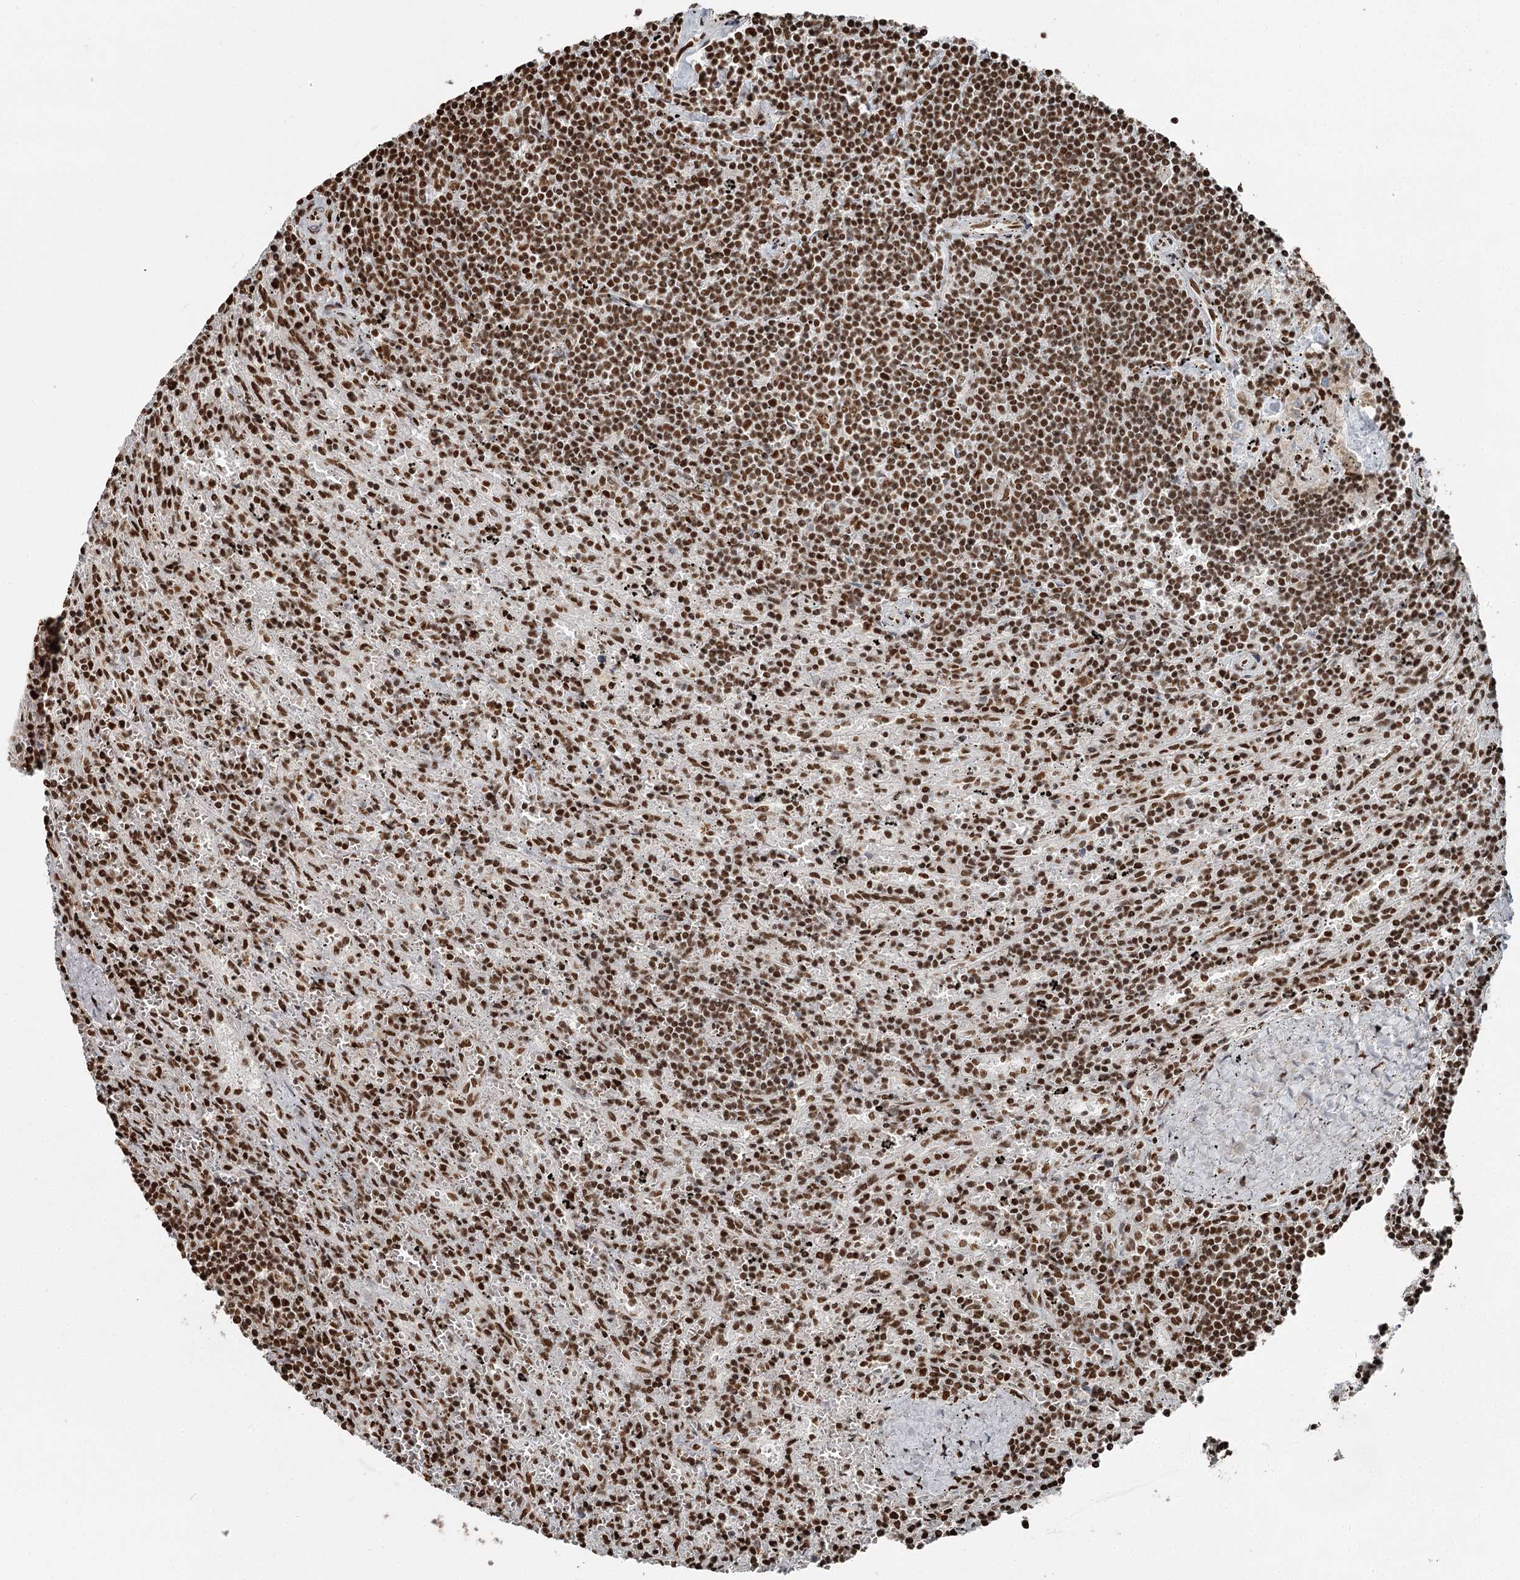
{"staining": {"intensity": "strong", "quantity": ">75%", "location": "nuclear"}, "tissue": "lymphoma", "cell_type": "Tumor cells", "image_type": "cancer", "snomed": [{"axis": "morphology", "description": "Malignant lymphoma, non-Hodgkin's type, Low grade"}, {"axis": "topography", "description": "Spleen"}], "caption": "Lymphoma stained for a protein (brown) reveals strong nuclear positive expression in about >75% of tumor cells.", "gene": "RBBP7", "patient": {"sex": "male", "age": 76}}